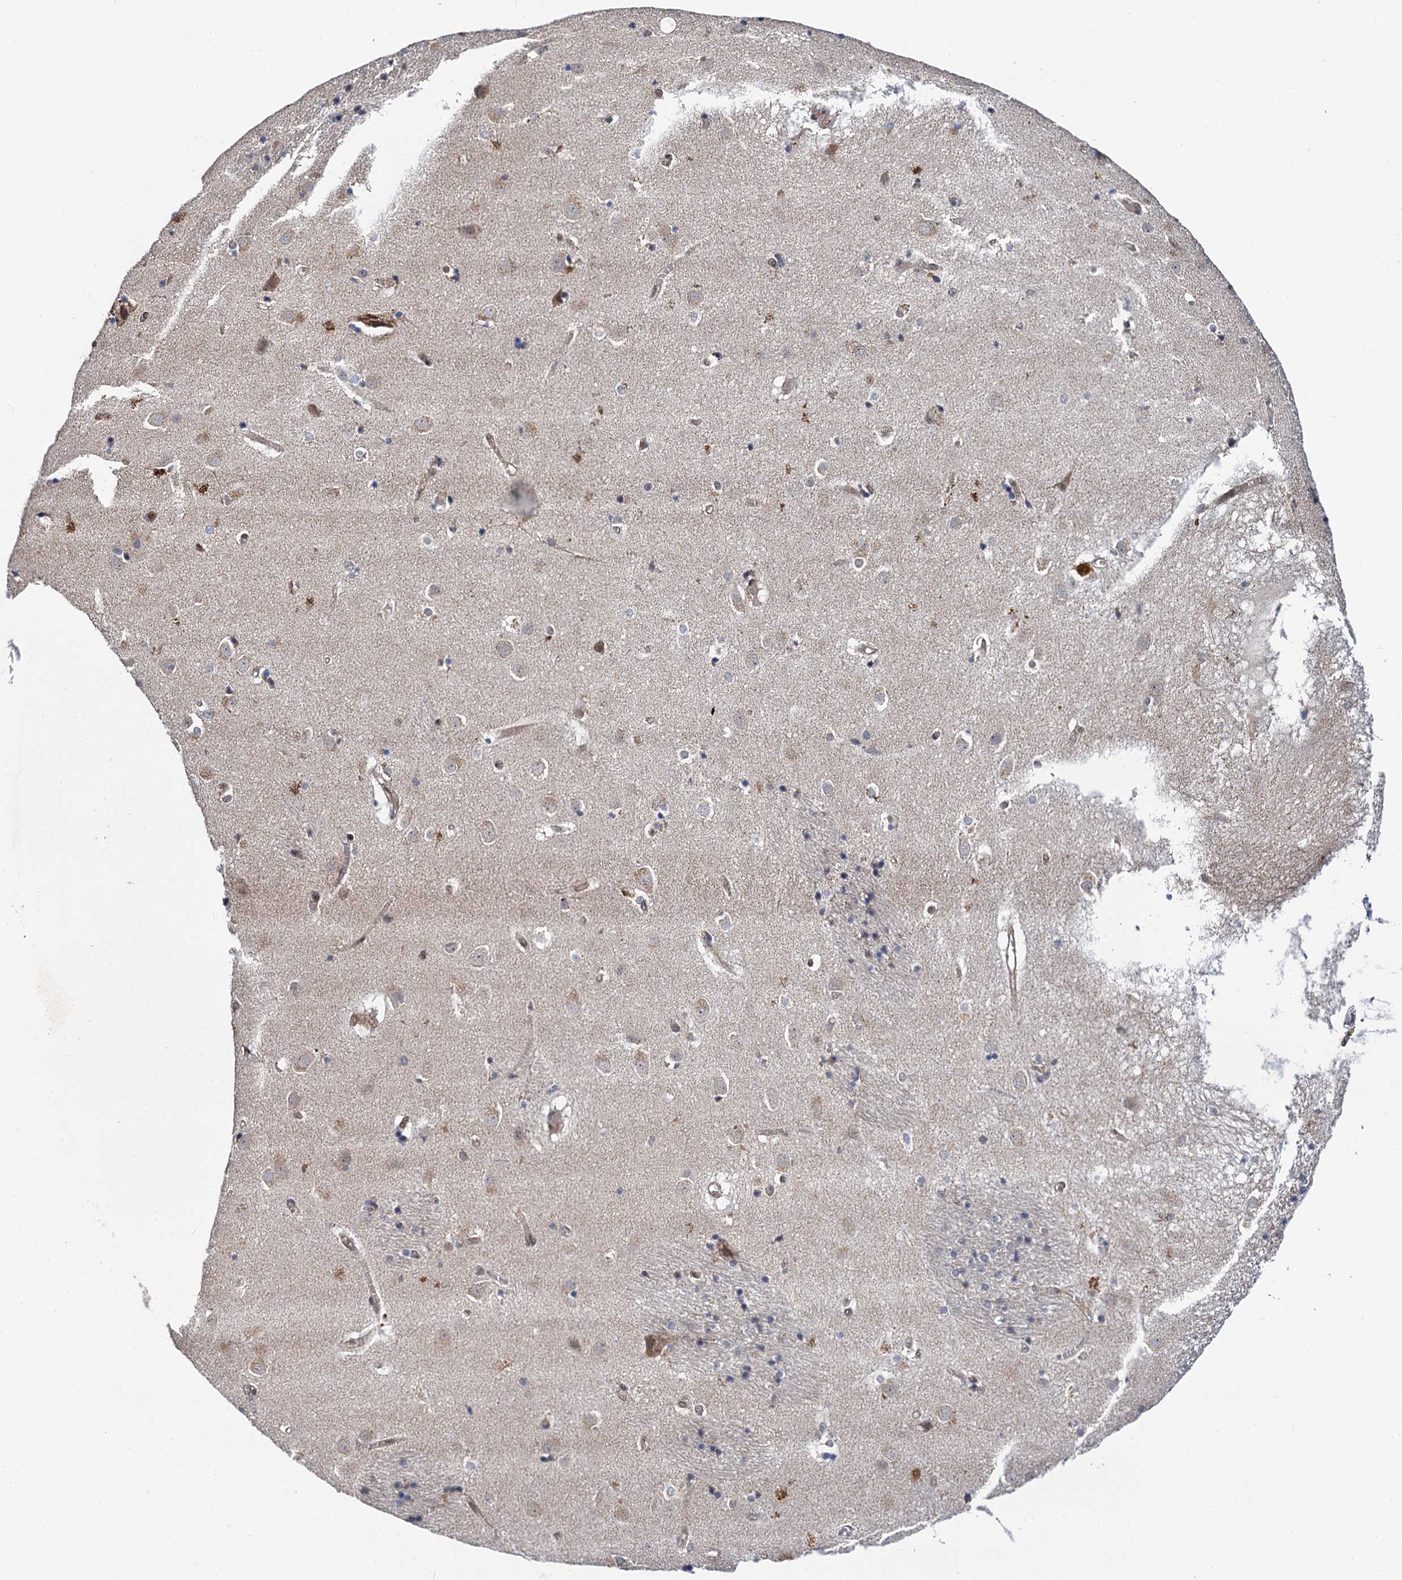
{"staining": {"intensity": "weak", "quantity": "<25%", "location": "cytoplasmic/membranous"}, "tissue": "caudate", "cell_type": "Glial cells", "image_type": "normal", "snomed": [{"axis": "morphology", "description": "Normal tissue, NOS"}, {"axis": "topography", "description": "Lateral ventricle wall"}], "caption": "Immunohistochemical staining of unremarkable human caudate shows no significant staining in glial cells.", "gene": "CMPK2", "patient": {"sex": "male", "age": 70}}